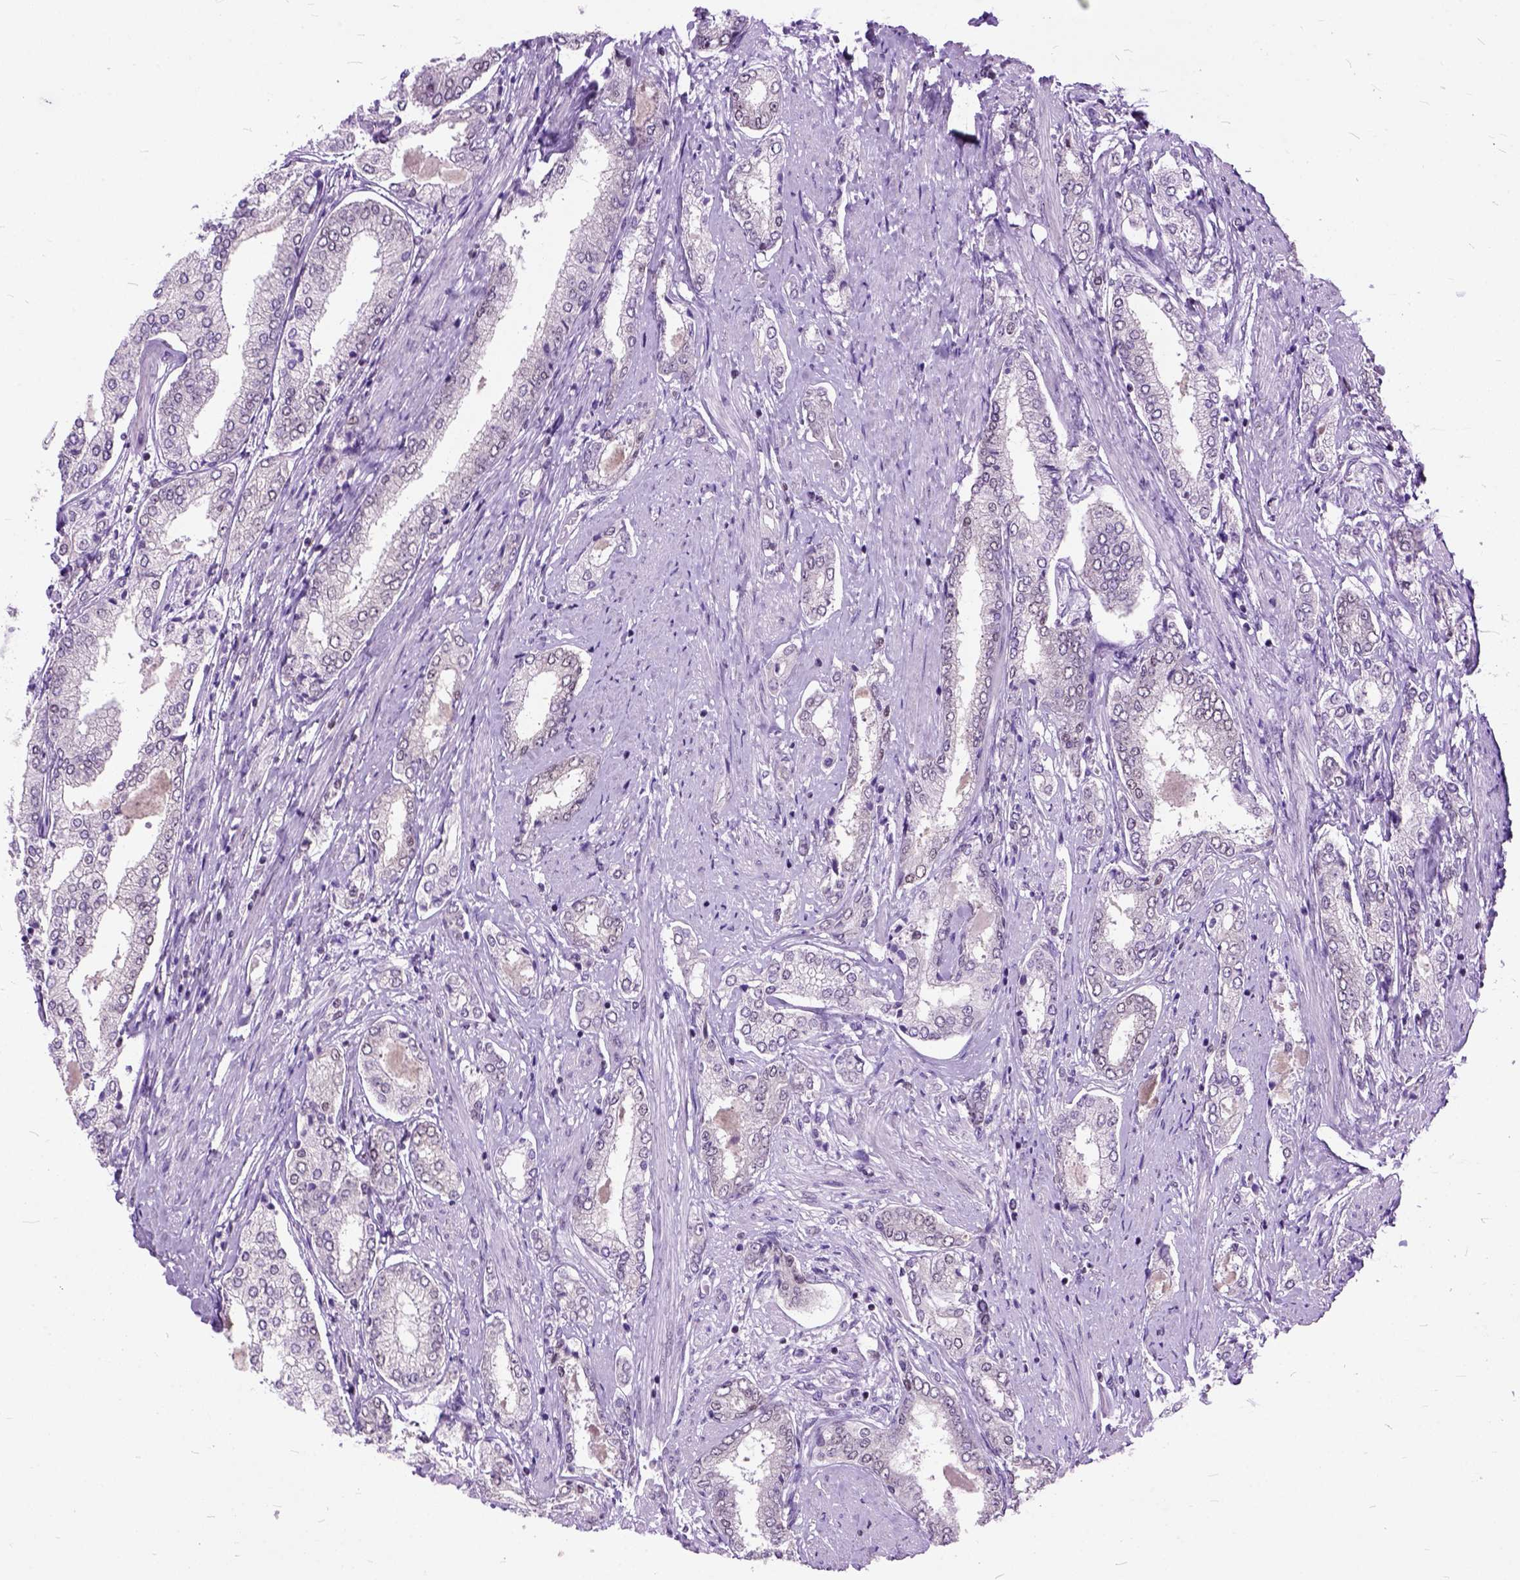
{"staining": {"intensity": "negative", "quantity": "none", "location": "none"}, "tissue": "prostate cancer", "cell_type": "Tumor cells", "image_type": "cancer", "snomed": [{"axis": "morphology", "description": "Adenocarcinoma, NOS"}, {"axis": "topography", "description": "Prostate"}], "caption": "Immunohistochemistry micrograph of adenocarcinoma (prostate) stained for a protein (brown), which displays no positivity in tumor cells. Nuclei are stained in blue.", "gene": "ORC5", "patient": {"sex": "male", "age": 63}}